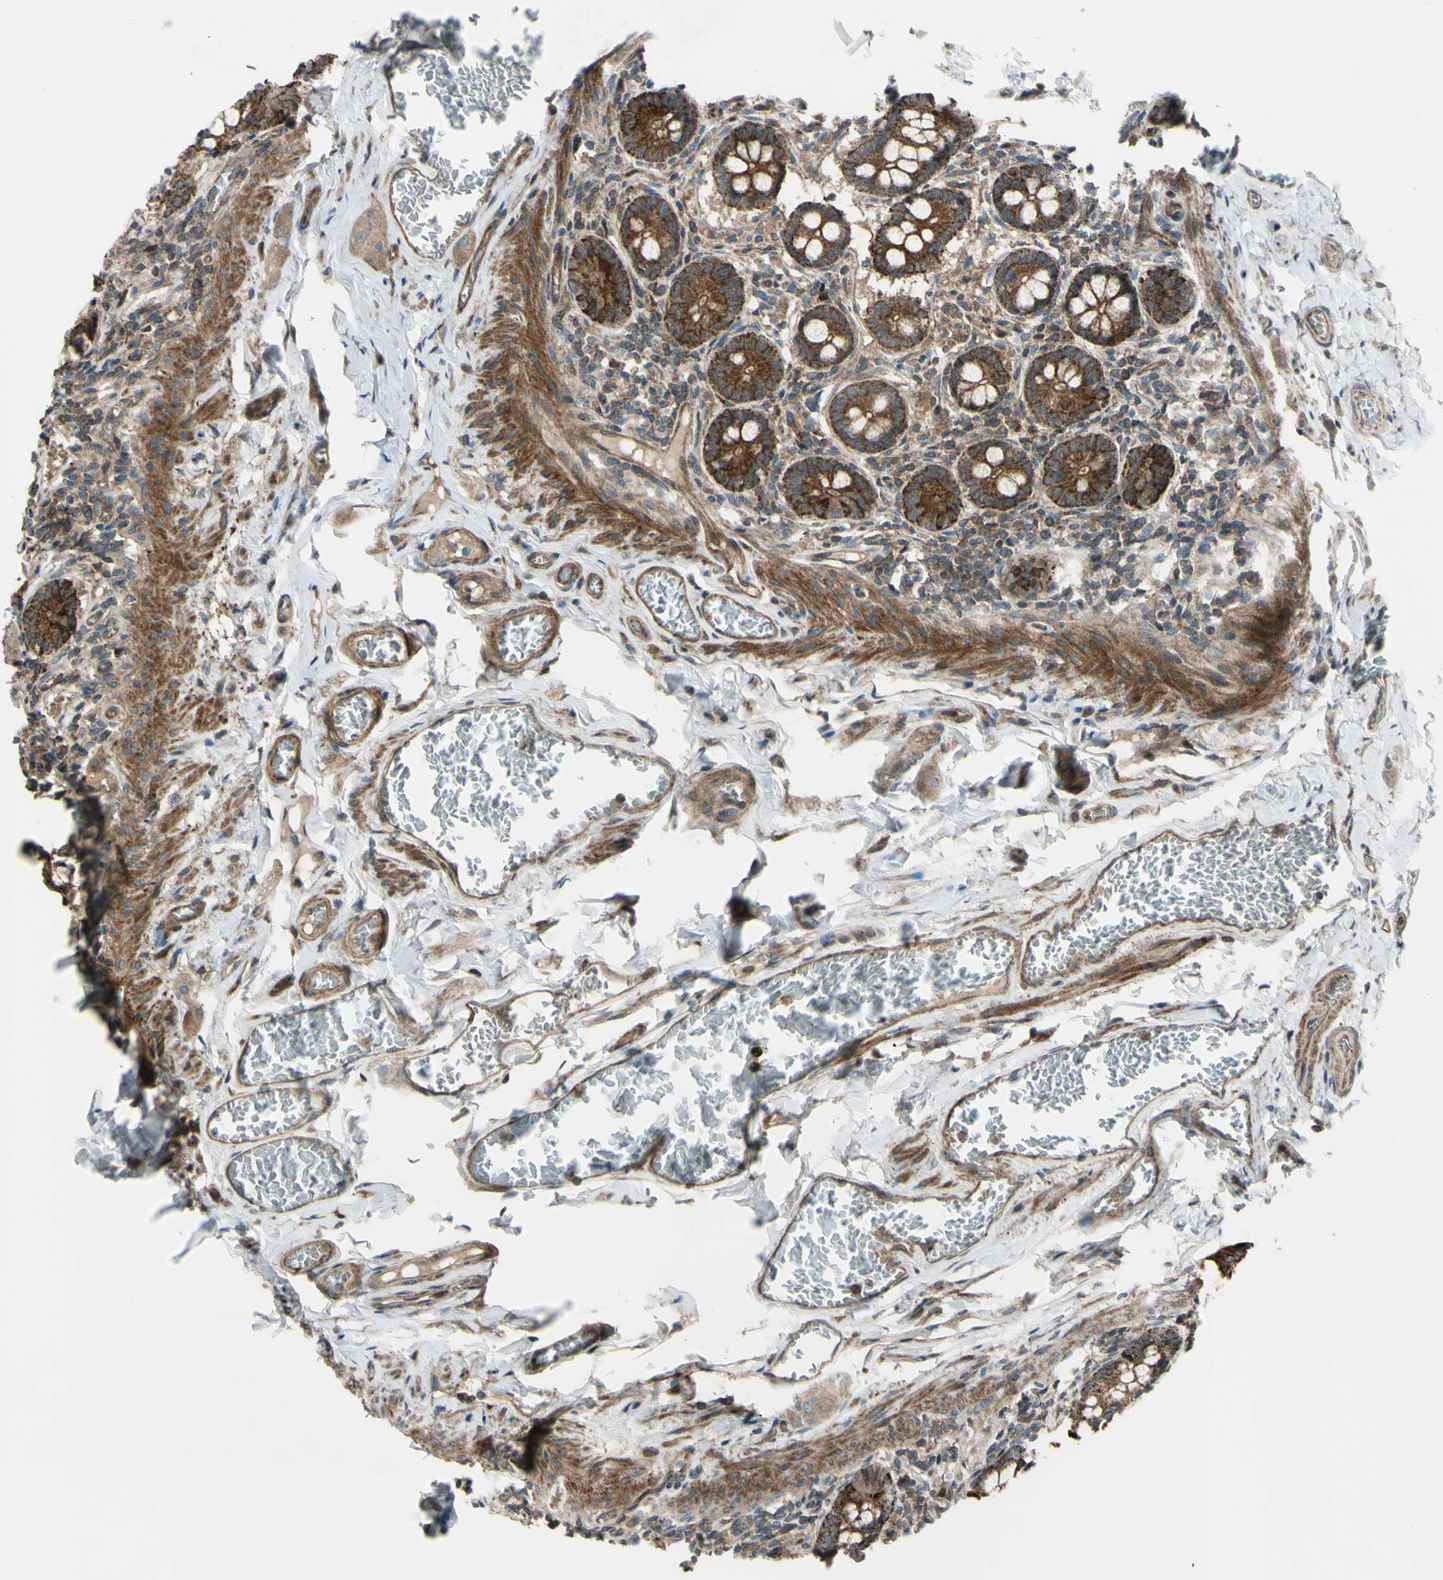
{"staining": {"intensity": "strong", "quantity": ">75%", "location": "cytoplasmic/membranous"}, "tissue": "small intestine", "cell_type": "Glandular cells", "image_type": "normal", "snomed": [{"axis": "morphology", "description": "Normal tissue, NOS"}, {"axis": "topography", "description": "Small intestine"}], "caption": "IHC staining of benign small intestine, which displays high levels of strong cytoplasmic/membranous positivity in approximately >75% of glandular cells indicating strong cytoplasmic/membranous protein positivity. The staining was performed using DAB (3,3'-diaminobenzidine) (brown) for protein detection and nuclei were counterstained in hematoxylin (blue).", "gene": "FLII", "patient": {"sex": "male", "age": 41}}